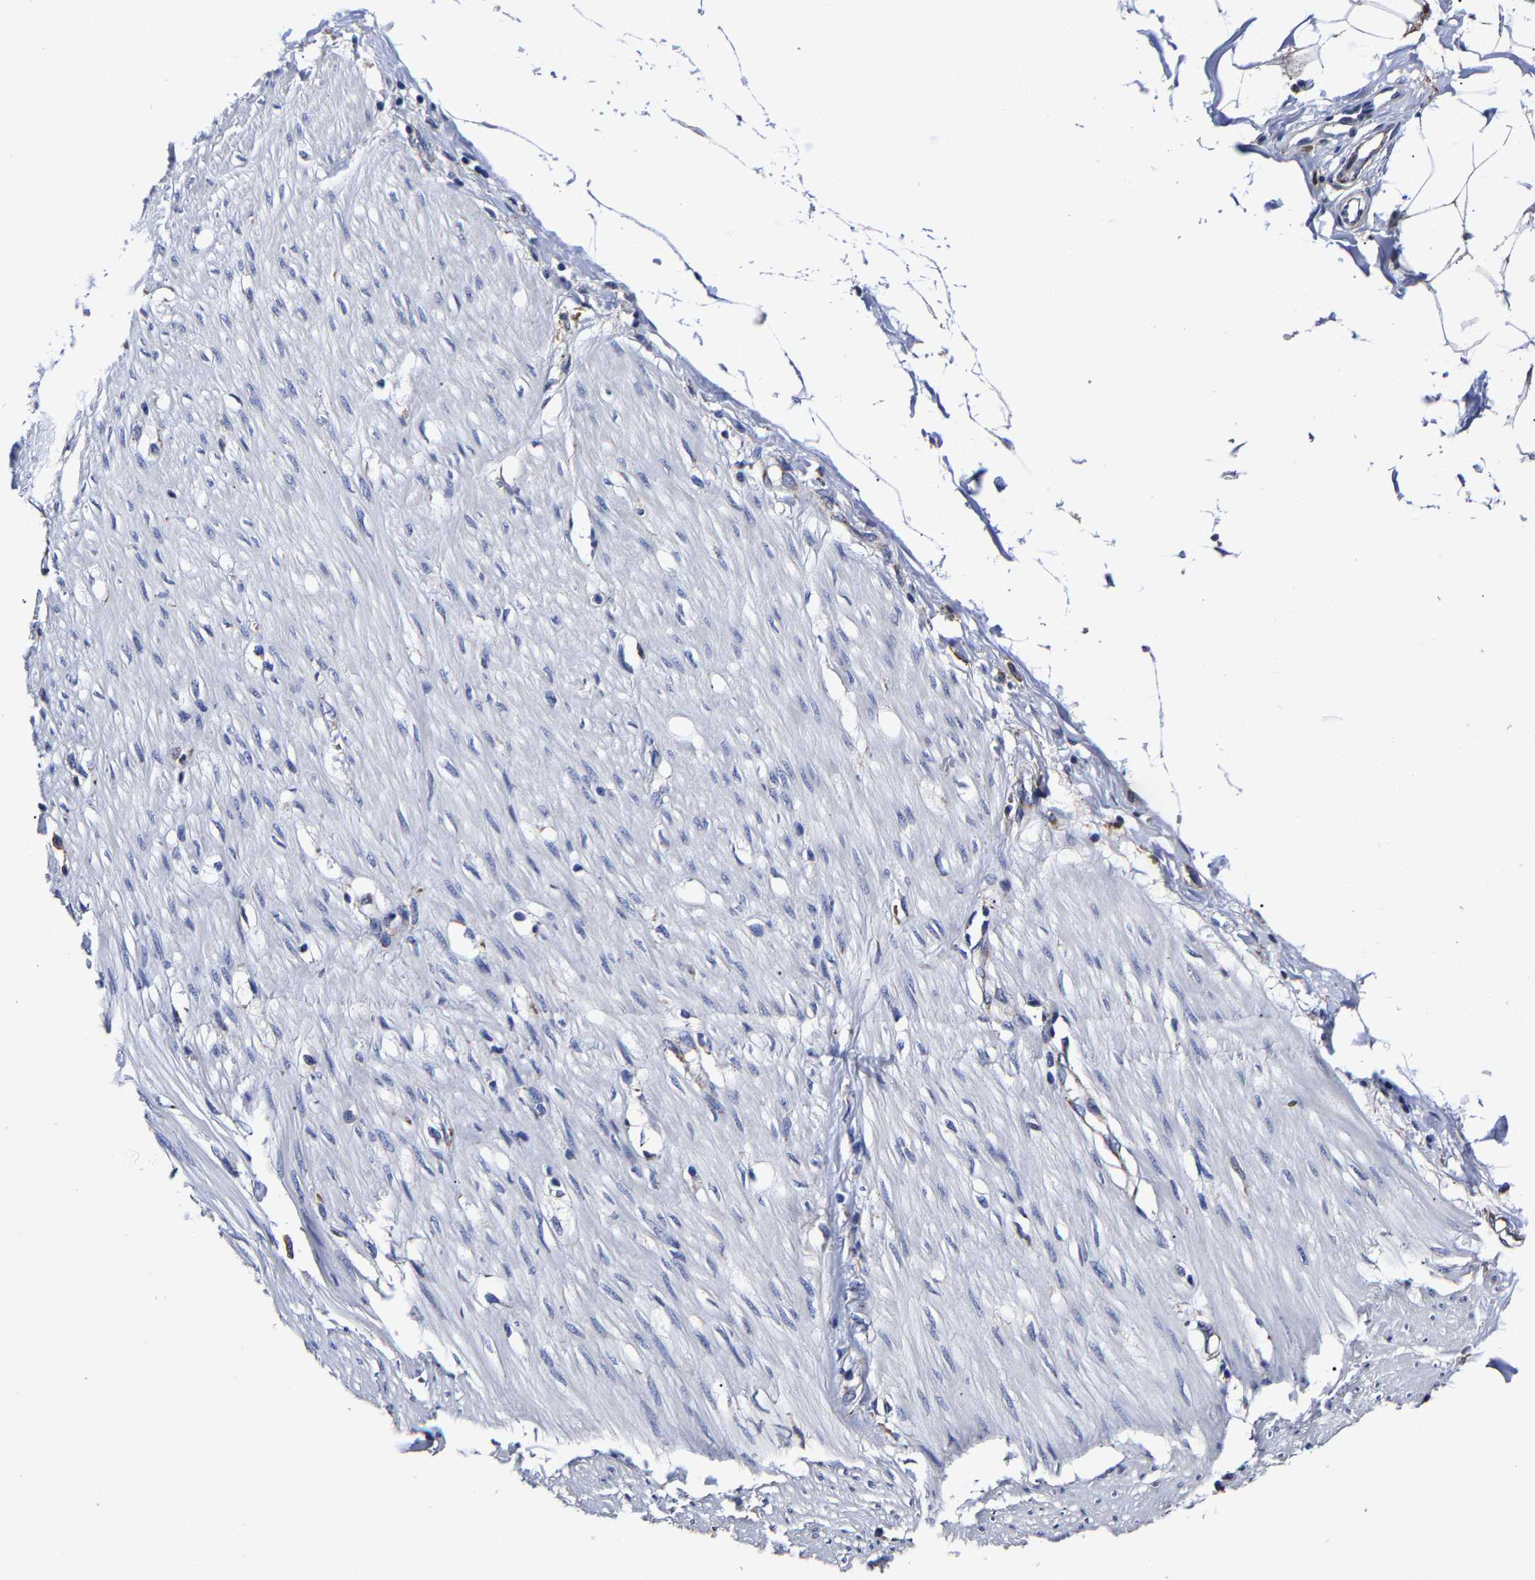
{"staining": {"intensity": "negative", "quantity": "none", "location": "none"}, "tissue": "adipose tissue", "cell_type": "Adipocytes", "image_type": "normal", "snomed": [{"axis": "morphology", "description": "Normal tissue, NOS"}, {"axis": "morphology", "description": "Adenocarcinoma, NOS"}, {"axis": "topography", "description": "Colon"}, {"axis": "topography", "description": "Peripheral nerve tissue"}], "caption": "Immunohistochemical staining of benign adipose tissue exhibits no significant positivity in adipocytes.", "gene": "AASS", "patient": {"sex": "male", "age": 14}}